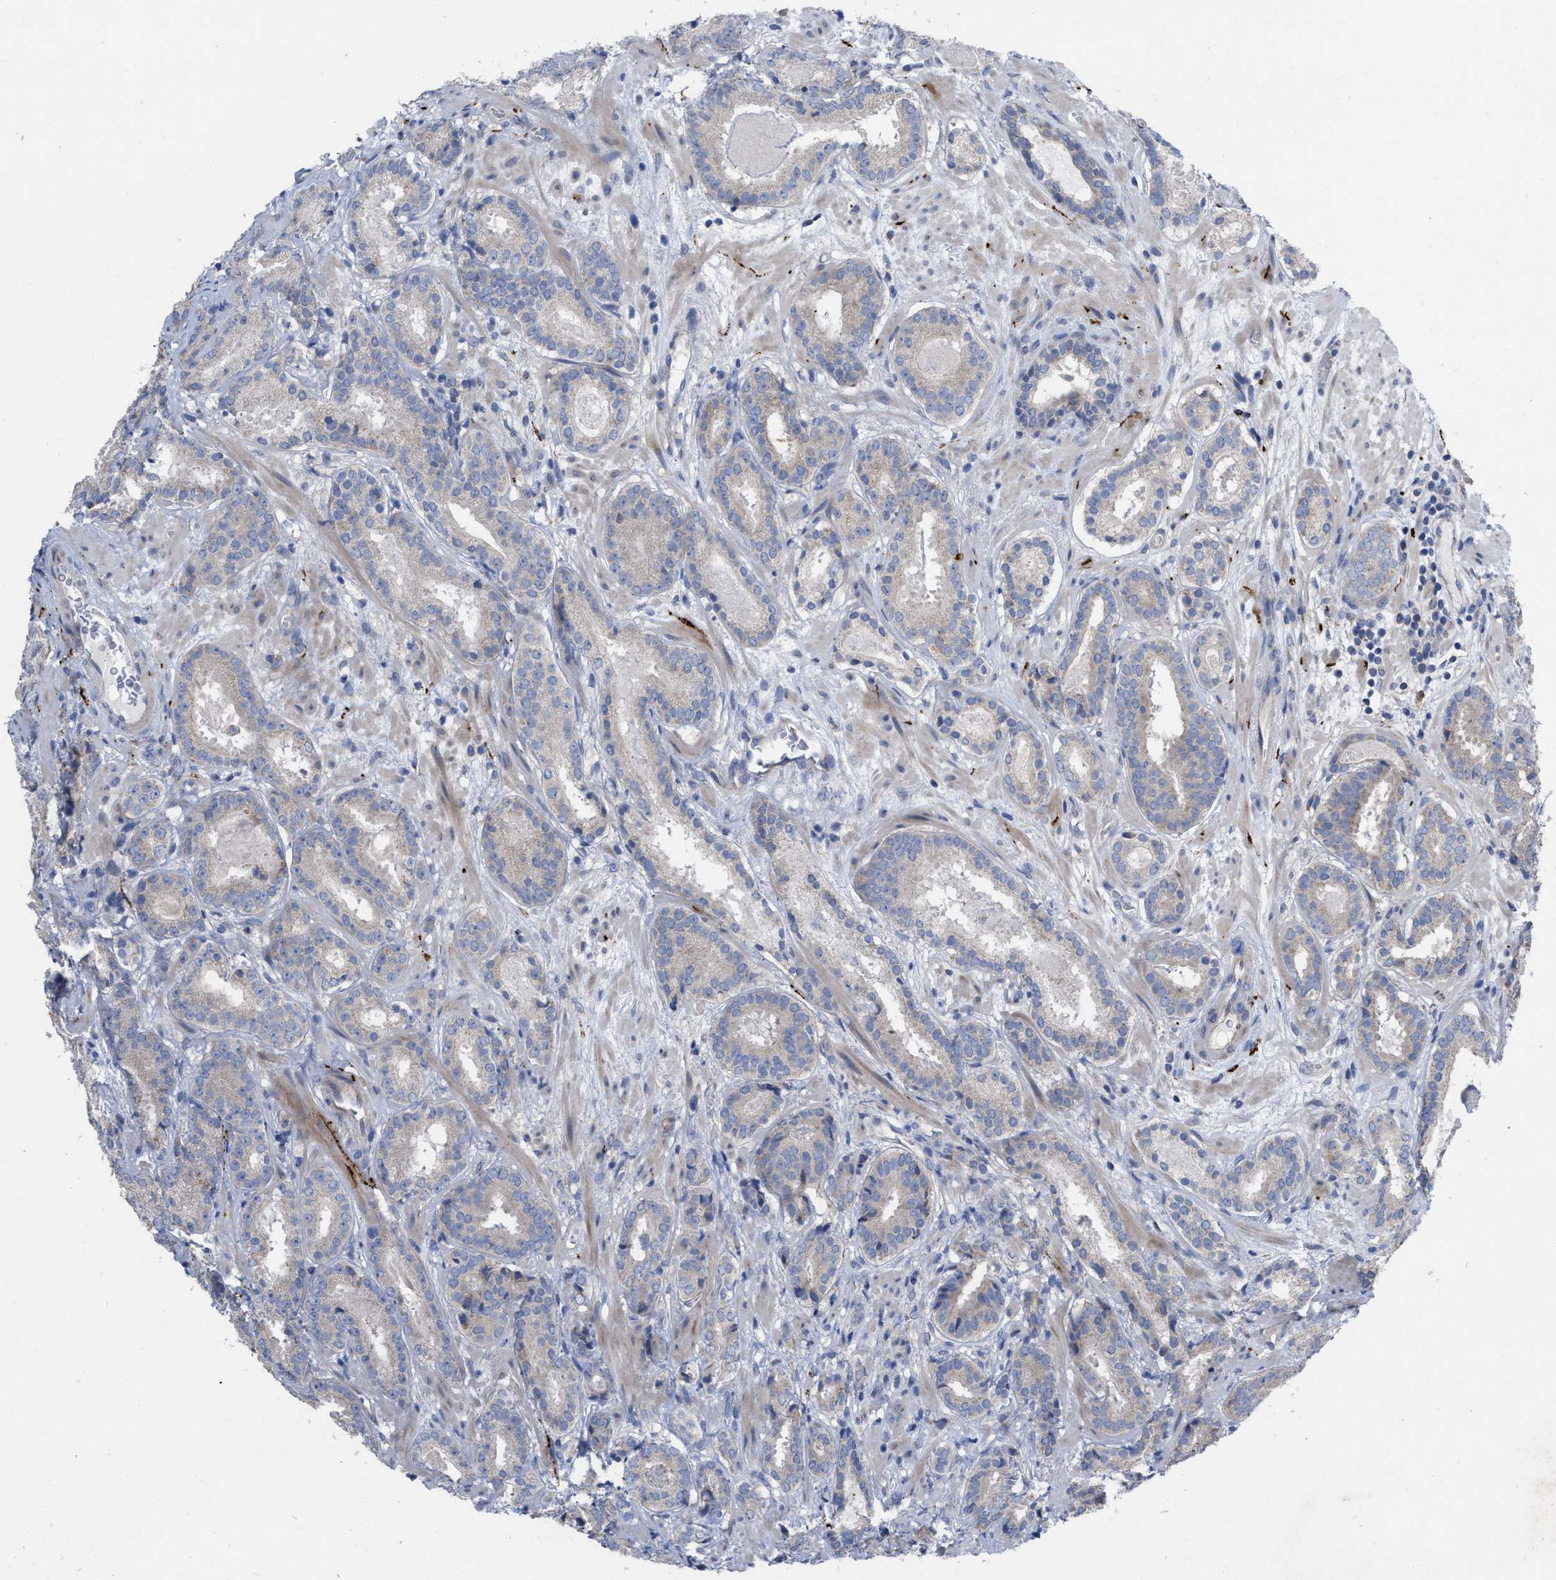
{"staining": {"intensity": "weak", "quantity": "25%-75%", "location": "cytoplasmic/membranous"}, "tissue": "prostate cancer", "cell_type": "Tumor cells", "image_type": "cancer", "snomed": [{"axis": "morphology", "description": "Adenocarcinoma, Low grade"}, {"axis": "topography", "description": "Prostate"}], "caption": "Prostate cancer (low-grade adenocarcinoma) stained for a protein shows weak cytoplasmic/membranous positivity in tumor cells.", "gene": "VIP", "patient": {"sex": "male", "age": 69}}